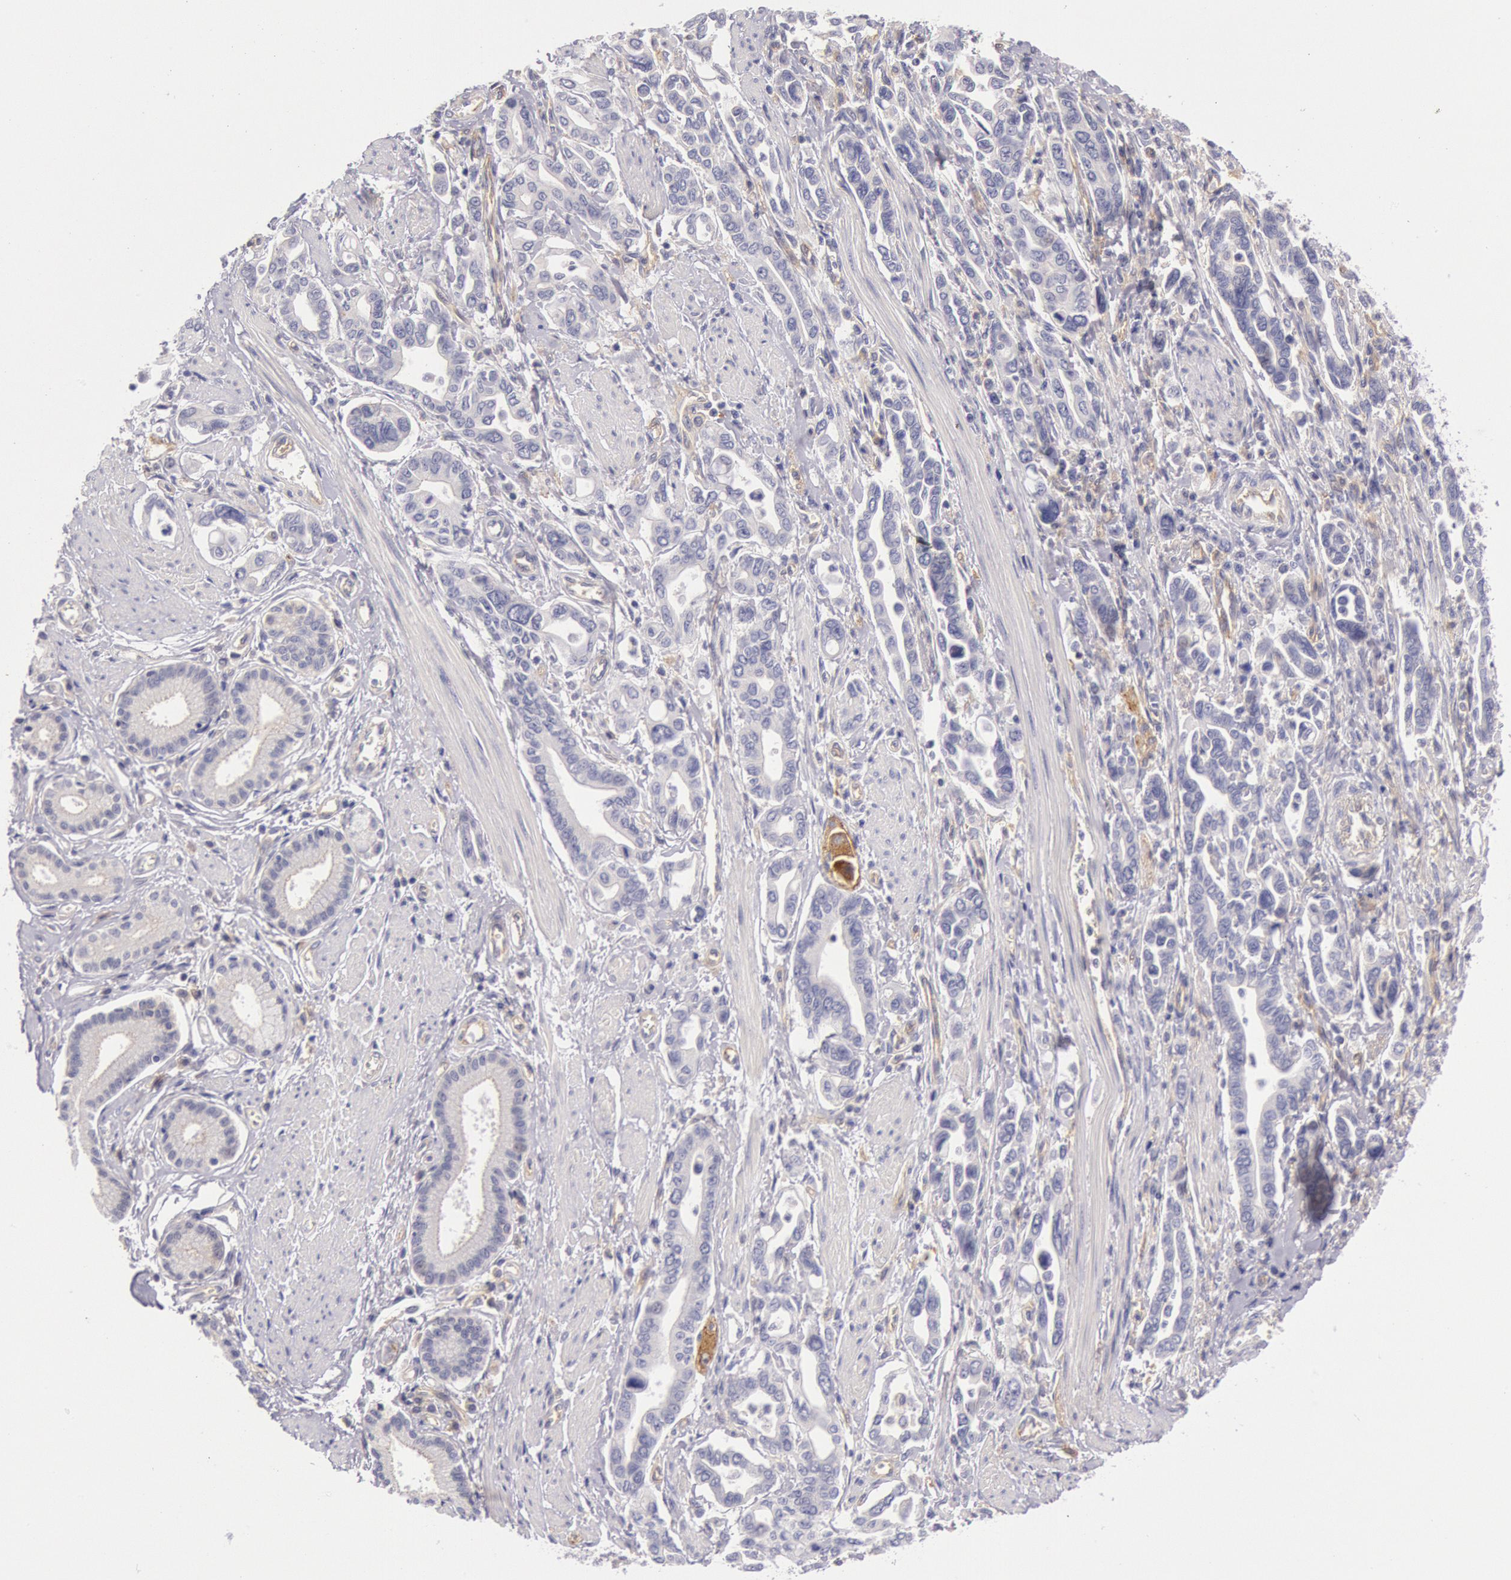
{"staining": {"intensity": "negative", "quantity": "none", "location": "none"}, "tissue": "pancreatic cancer", "cell_type": "Tumor cells", "image_type": "cancer", "snomed": [{"axis": "morphology", "description": "Adenocarcinoma, NOS"}, {"axis": "topography", "description": "Pancreas"}], "caption": "Immunohistochemical staining of adenocarcinoma (pancreatic) demonstrates no significant positivity in tumor cells.", "gene": "MYO5A", "patient": {"sex": "female", "age": 57}}